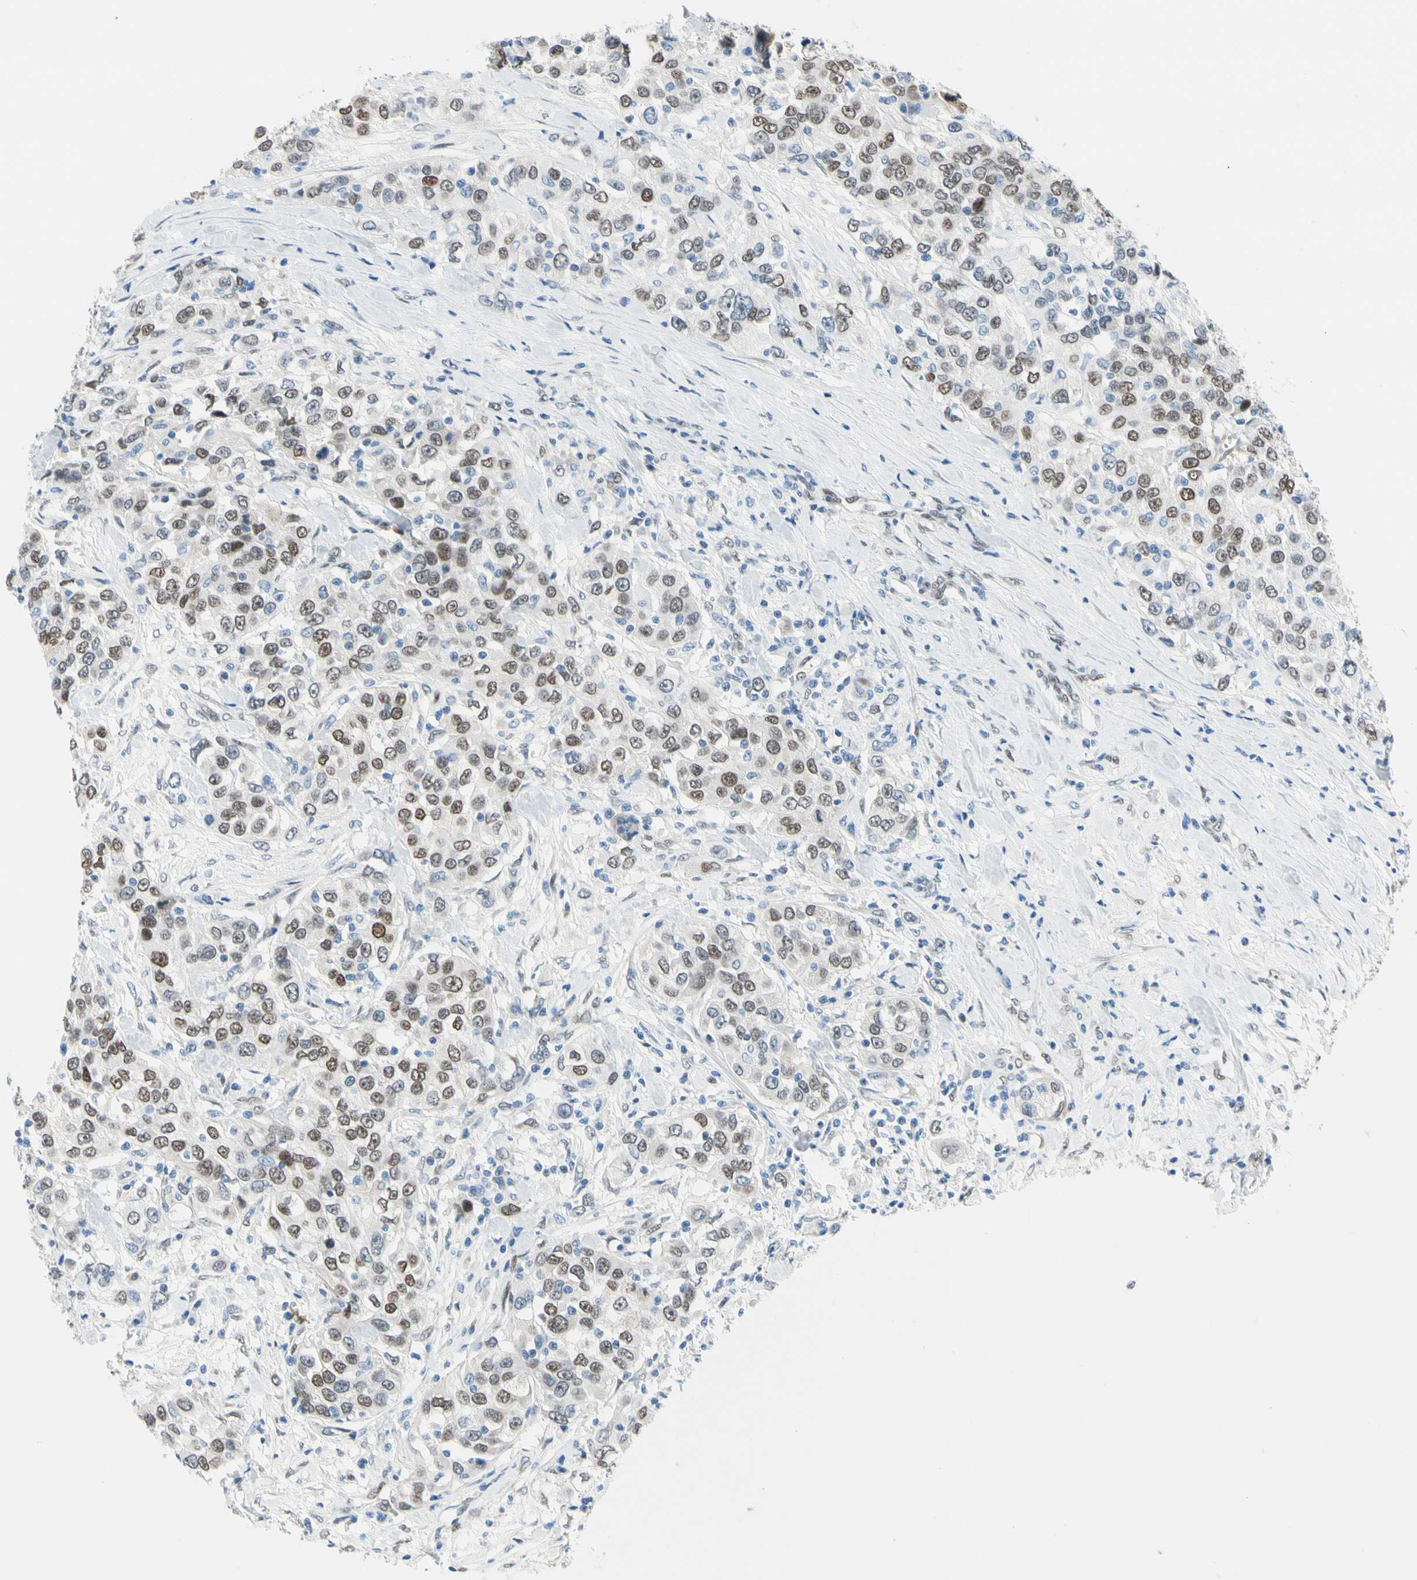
{"staining": {"intensity": "moderate", "quantity": "25%-75%", "location": "nuclear"}, "tissue": "urothelial cancer", "cell_type": "Tumor cells", "image_type": "cancer", "snomed": [{"axis": "morphology", "description": "Urothelial carcinoma, High grade"}, {"axis": "topography", "description": "Urinary bladder"}], "caption": "An image of human urothelial cancer stained for a protein shows moderate nuclear brown staining in tumor cells. (Stains: DAB in brown, nuclei in blue, Microscopy: brightfield microscopy at high magnification).", "gene": "NFIA", "patient": {"sex": "female", "age": 80}}